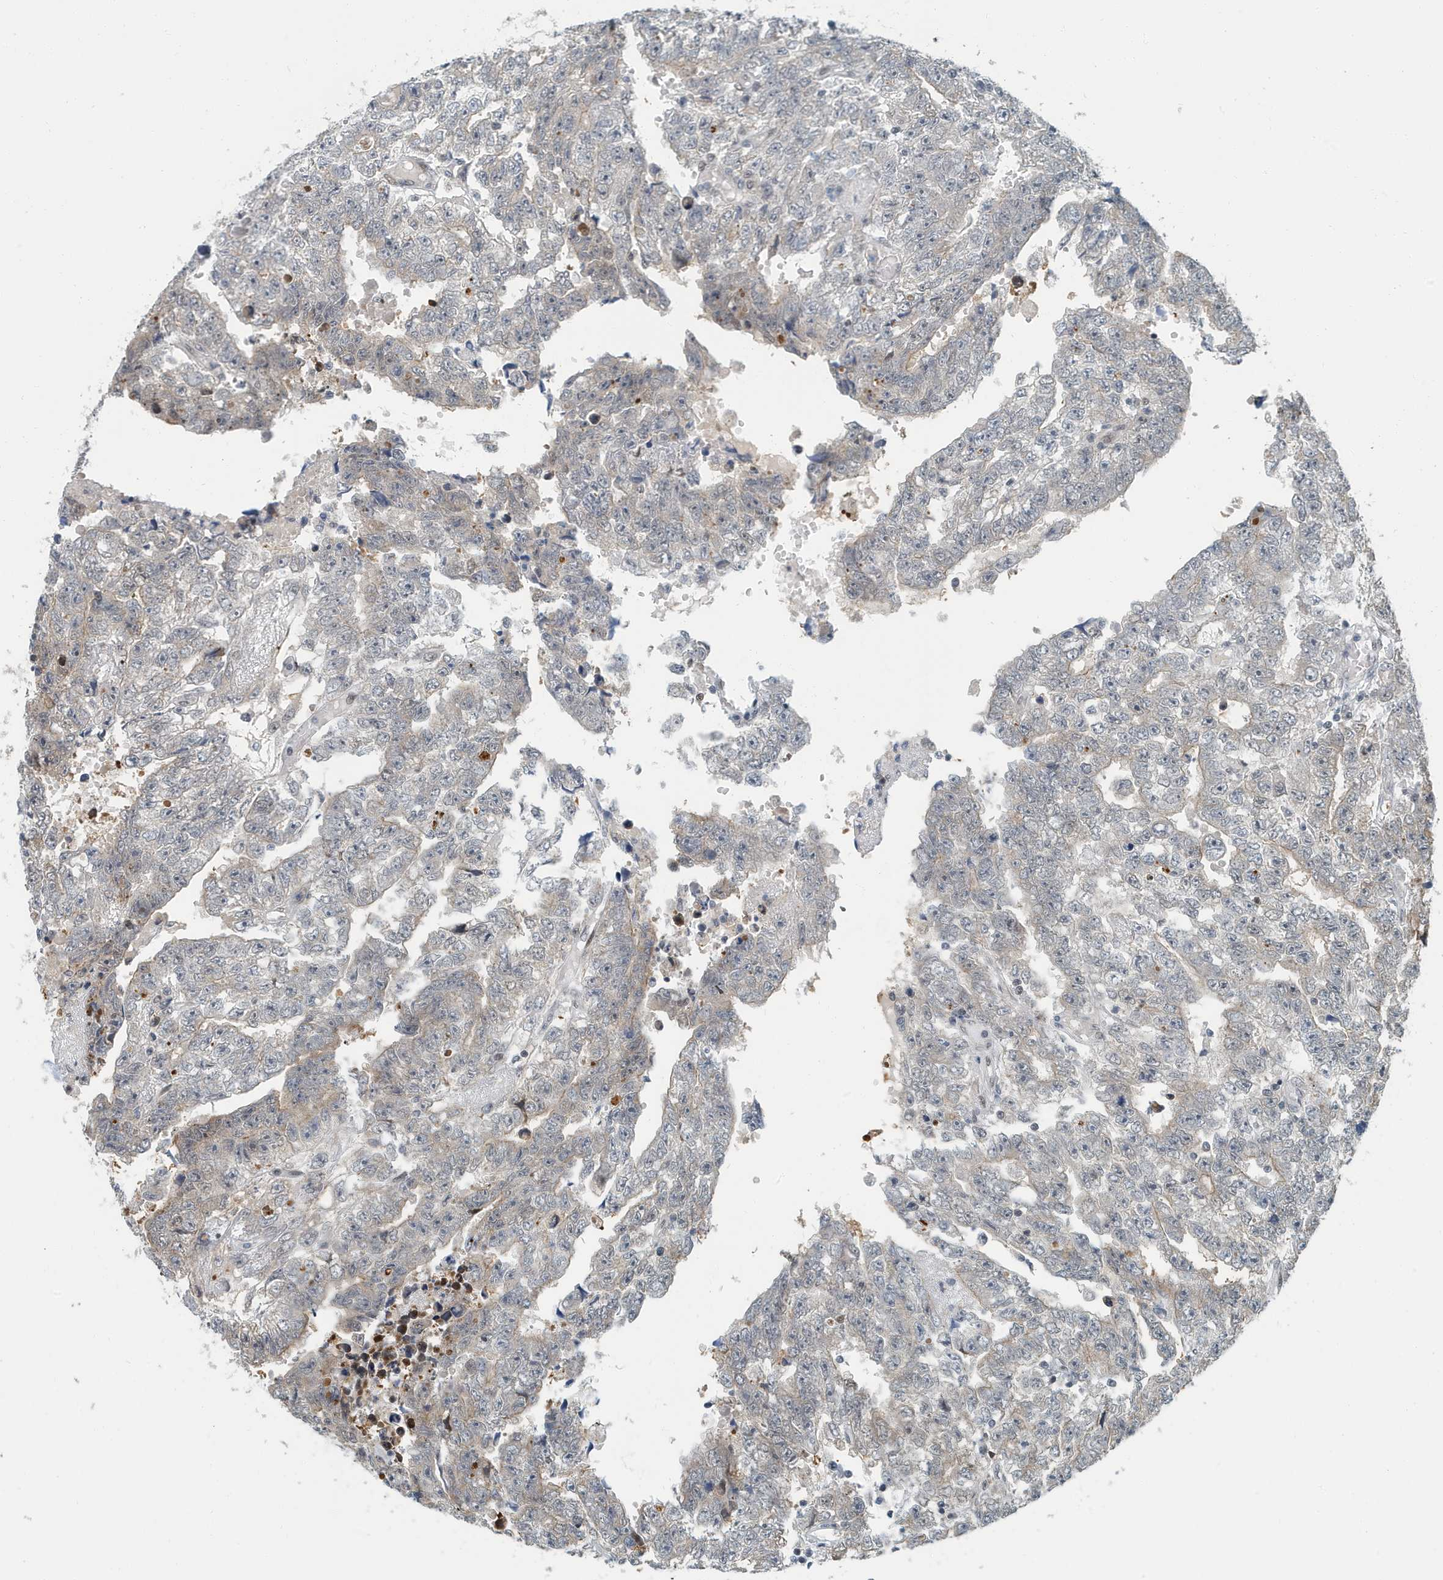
{"staining": {"intensity": "weak", "quantity": "<25%", "location": "cytoplasmic/membranous"}, "tissue": "testis cancer", "cell_type": "Tumor cells", "image_type": "cancer", "snomed": [{"axis": "morphology", "description": "Carcinoma, Embryonal, NOS"}, {"axis": "topography", "description": "Testis"}], "caption": "Immunohistochemistry (IHC) histopathology image of human testis embryonal carcinoma stained for a protein (brown), which reveals no expression in tumor cells.", "gene": "KIF15", "patient": {"sex": "male", "age": 25}}